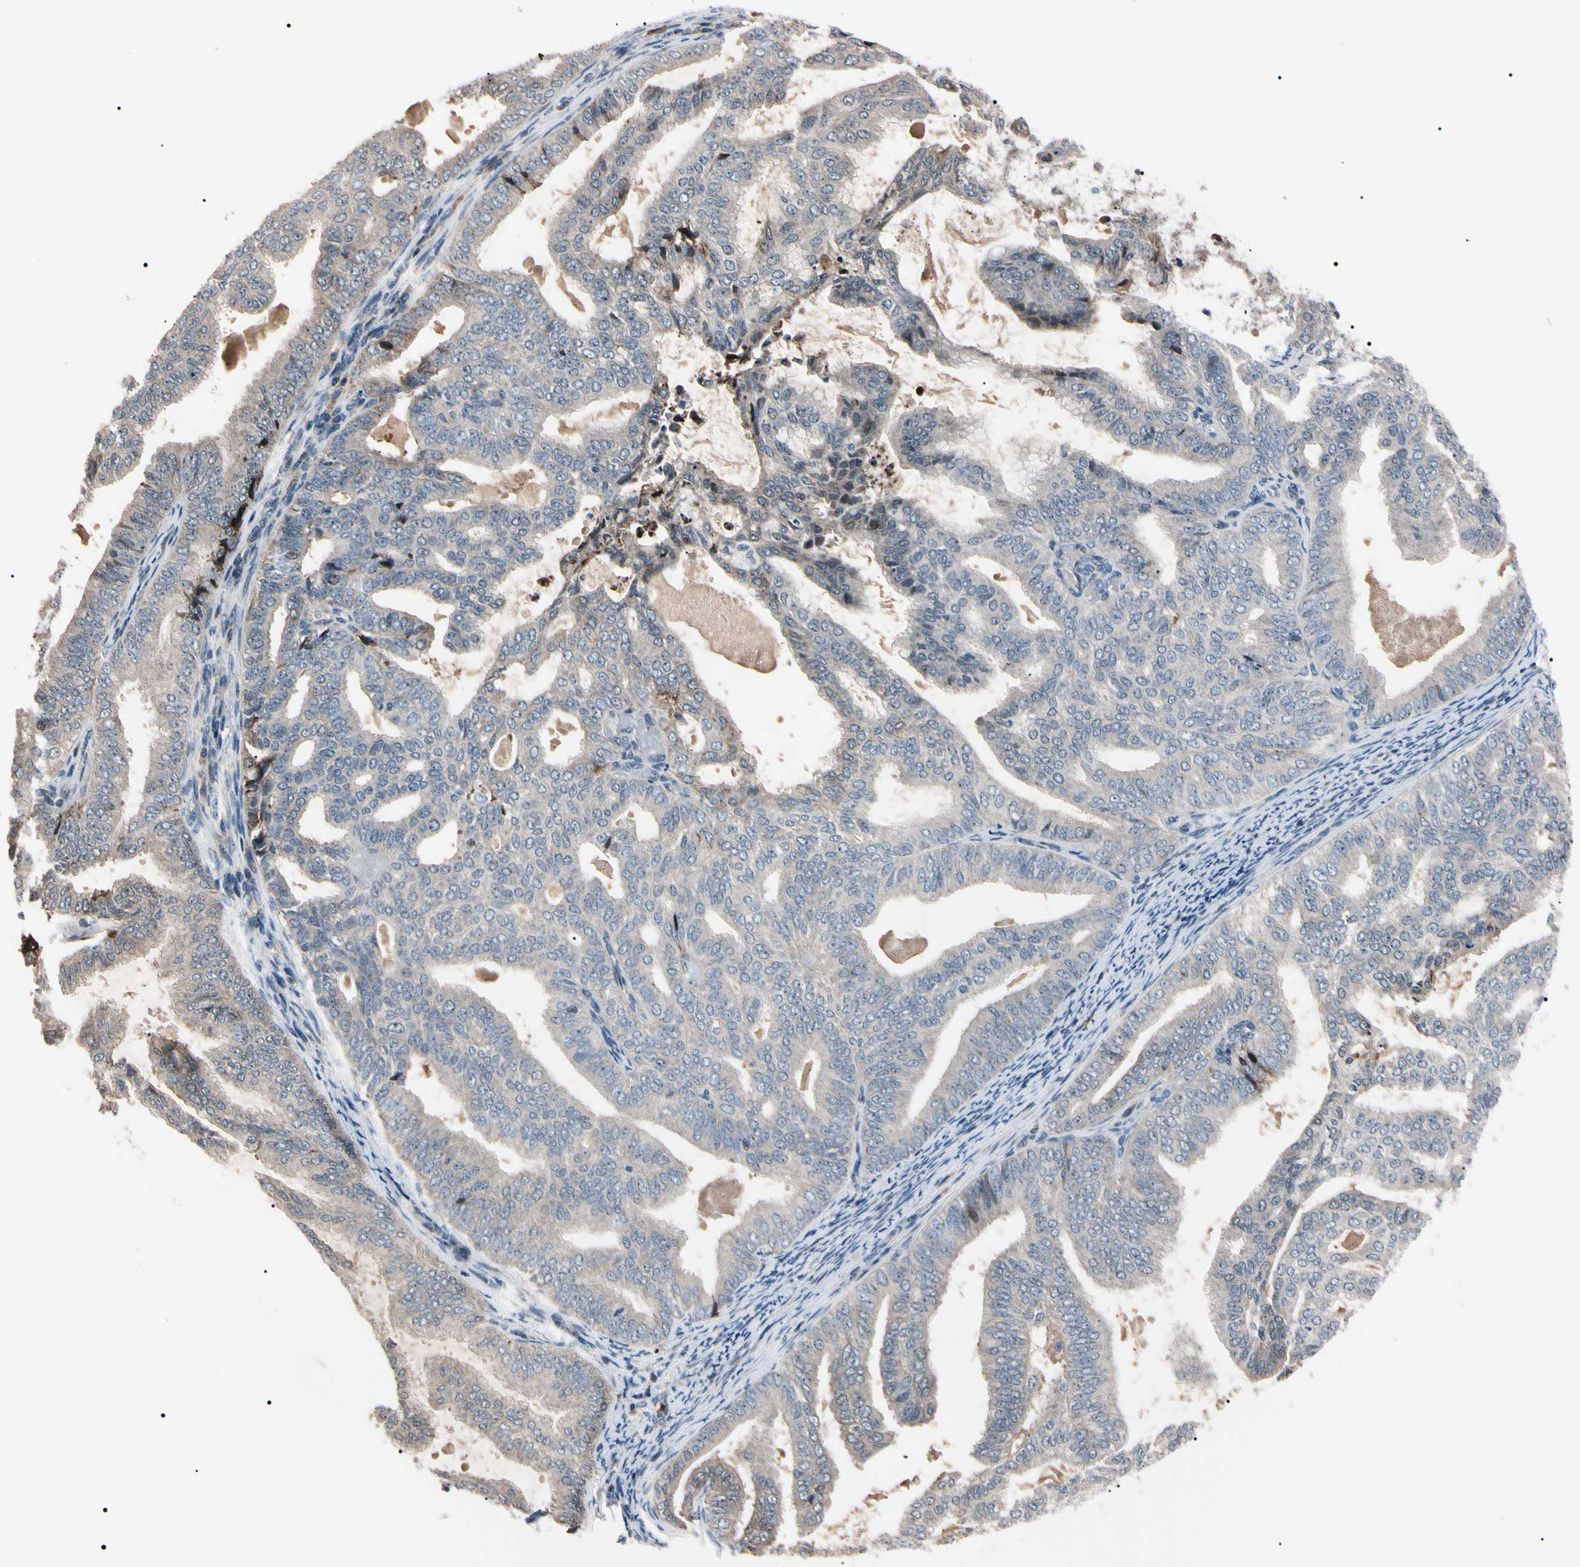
{"staining": {"intensity": "weak", "quantity": ">75%", "location": "cytoplasmic/membranous"}, "tissue": "endometrial cancer", "cell_type": "Tumor cells", "image_type": "cancer", "snomed": [{"axis": "morphology", "description": "Adenocarcinoma, NOS"}, {"axis": "topography", "description": "Endometrium"}], "caption": "Tumor cells show weak cytoplasmic/membranous positivity in approximately >75% of cells in endometrial cancer (adenocarcinoma). (brown staining indicates protein expression, while blue staining denotes nuclei).", "gene": "TRAF5", "patient": {"sex": "female", "age": 58}}